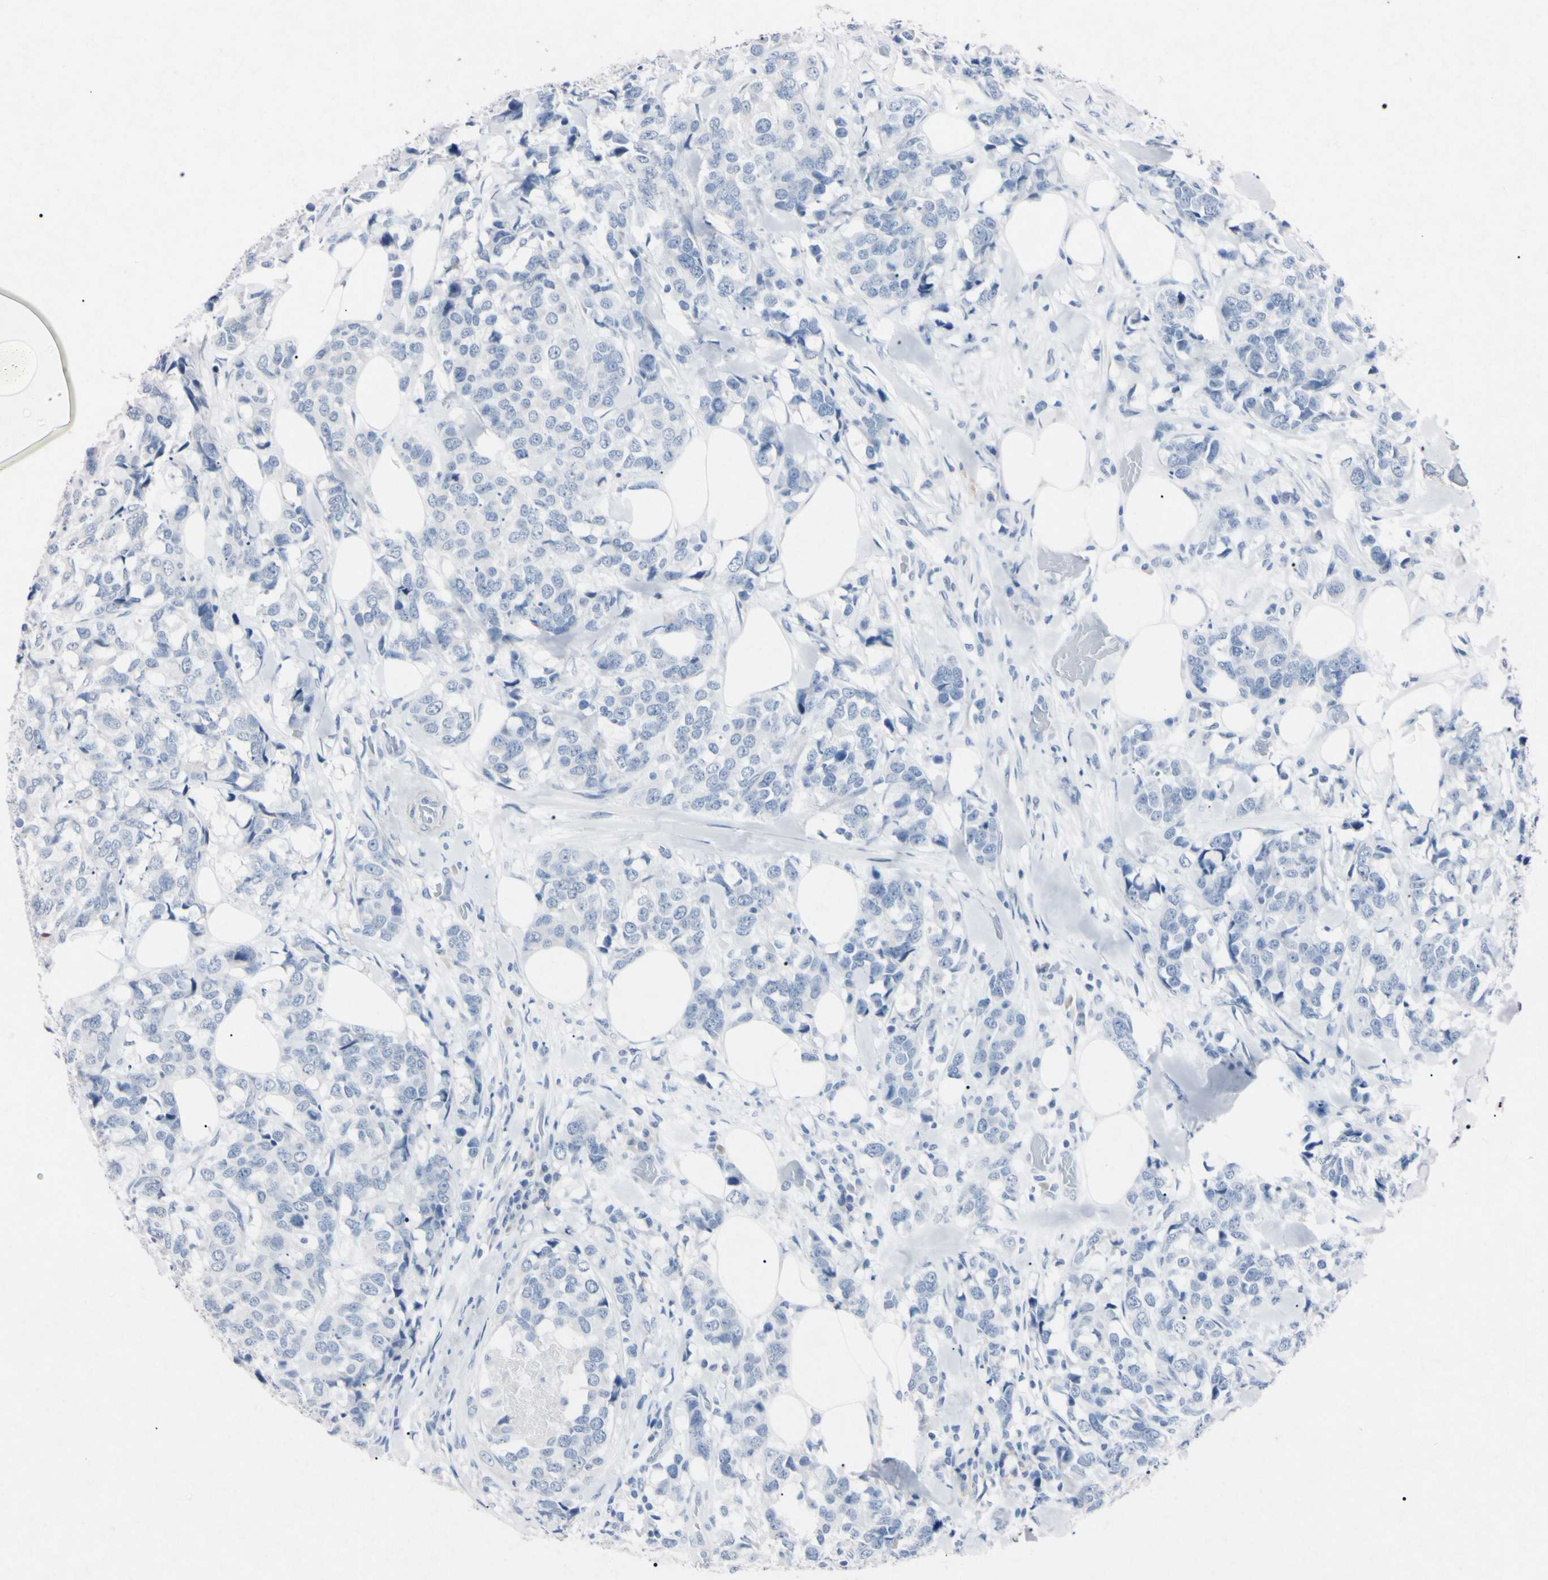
{"staining": {"intensity": "negative", "quantity": "none", "location": "none"}, "tissue": "breast cancer", "cell_type": "Tumor cells", "image_type": "cancer", "snomed": [{"axis": "morphology", "description": "Lobular carcinoma"}, {"axis": "topography", "description": "Breast"}], "caption": "DAB immunohistochemical staining of human breast cancer reveals no significant expression in tumor cells.", "gene": "ELN", "patient": {"sex": "female", "age": 59}}